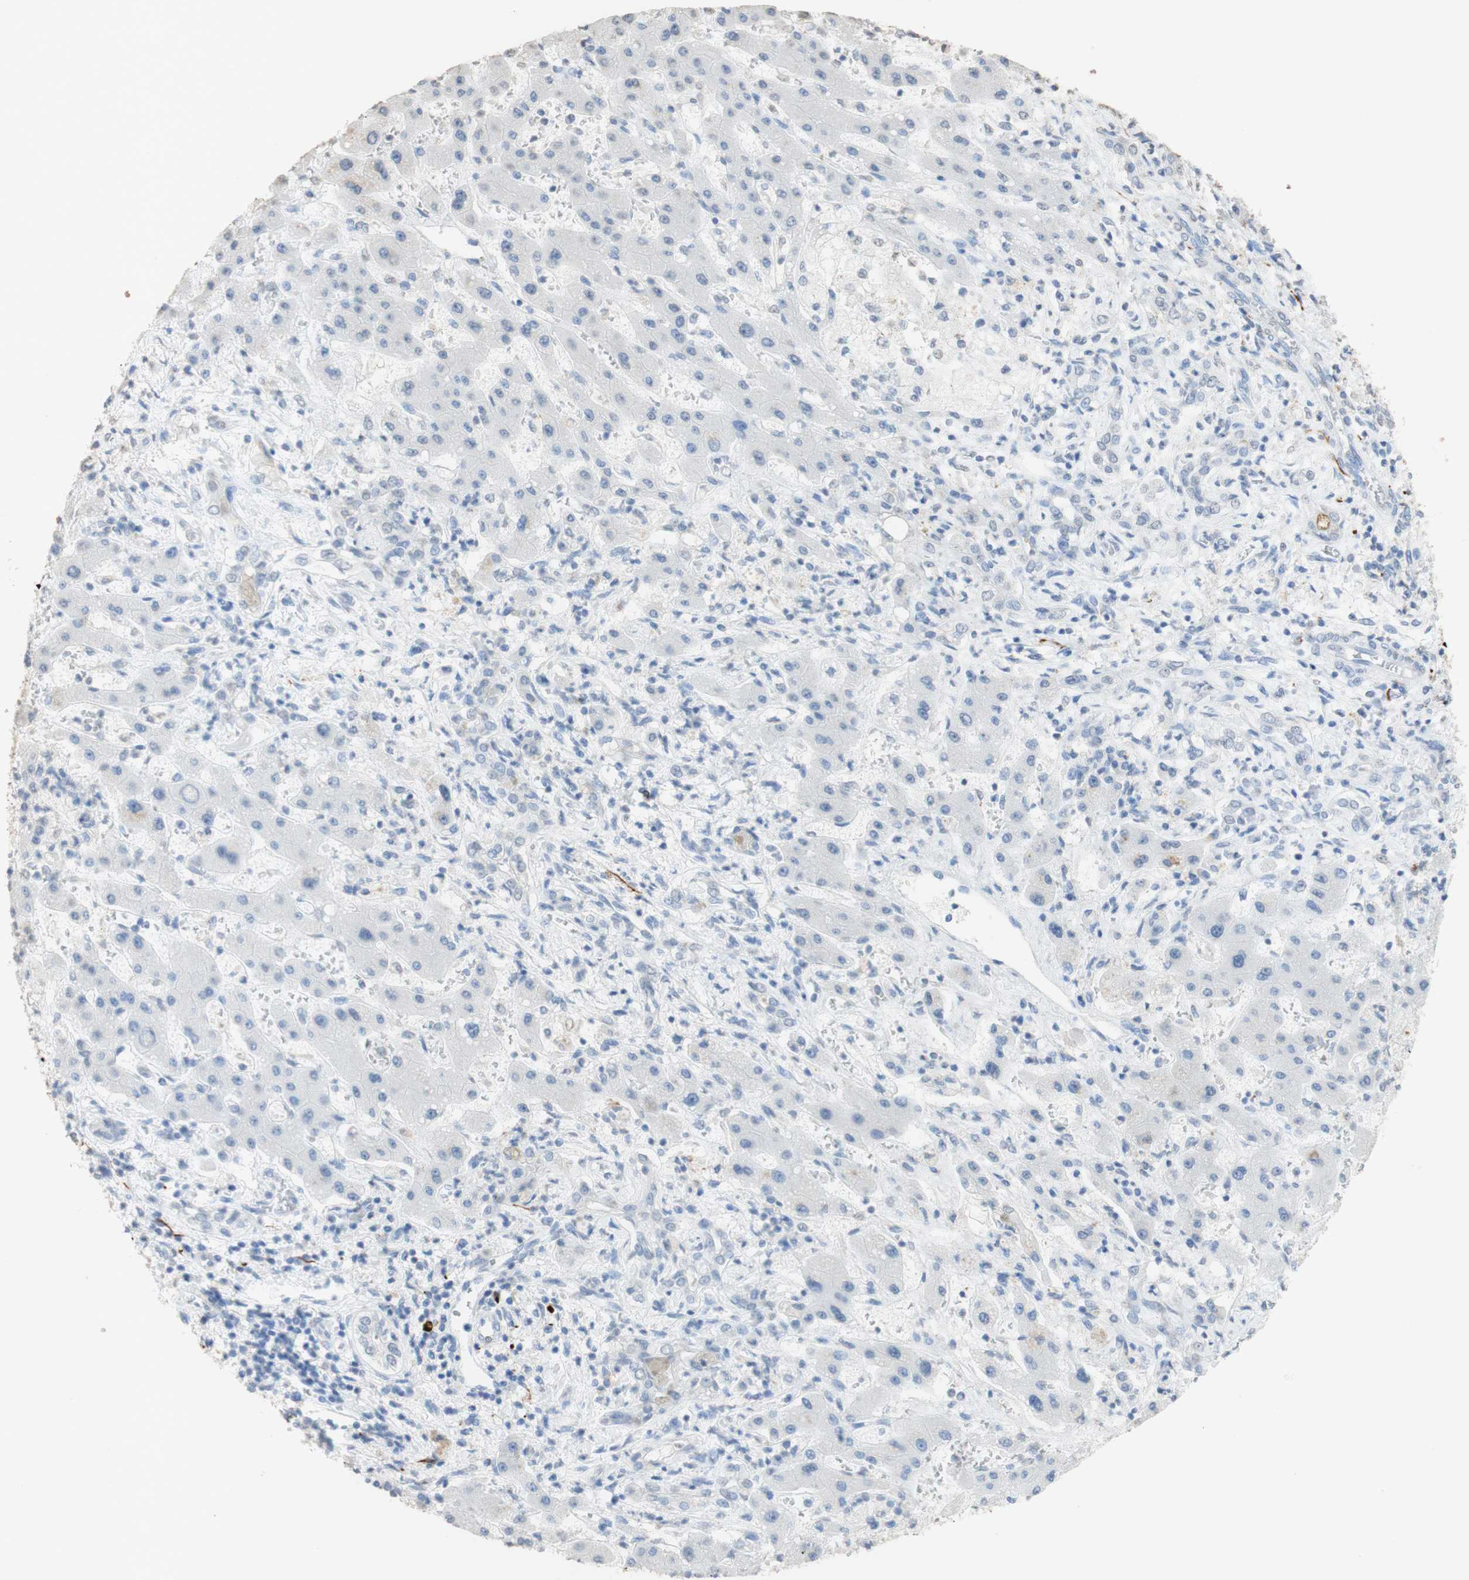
{"staining": {"intensity": "weak", "quantity": "<25%", "location": "cytoplasmic/membranous"}, "tissue": "liver cancer", "cell_type": "Tumor cells", "image_type": "cancer", "snomed": [{"axis": "morphology", "description": "Cholangiocarcinoma"}, {"axis": "topography", "description": "Liver"}], "caption": "Immunohistochemistry (IHC) of human liver cholangiocarcinoma demonstrates no positivity in tumor cells. The staining was performed using DAB to visualize the protein expression in brown, while the nuclei were stained in blue with hematoxylin (Magnification: 20x).", "gene": "L1CAM", "patient": {"sex": "male", "age": 50}}